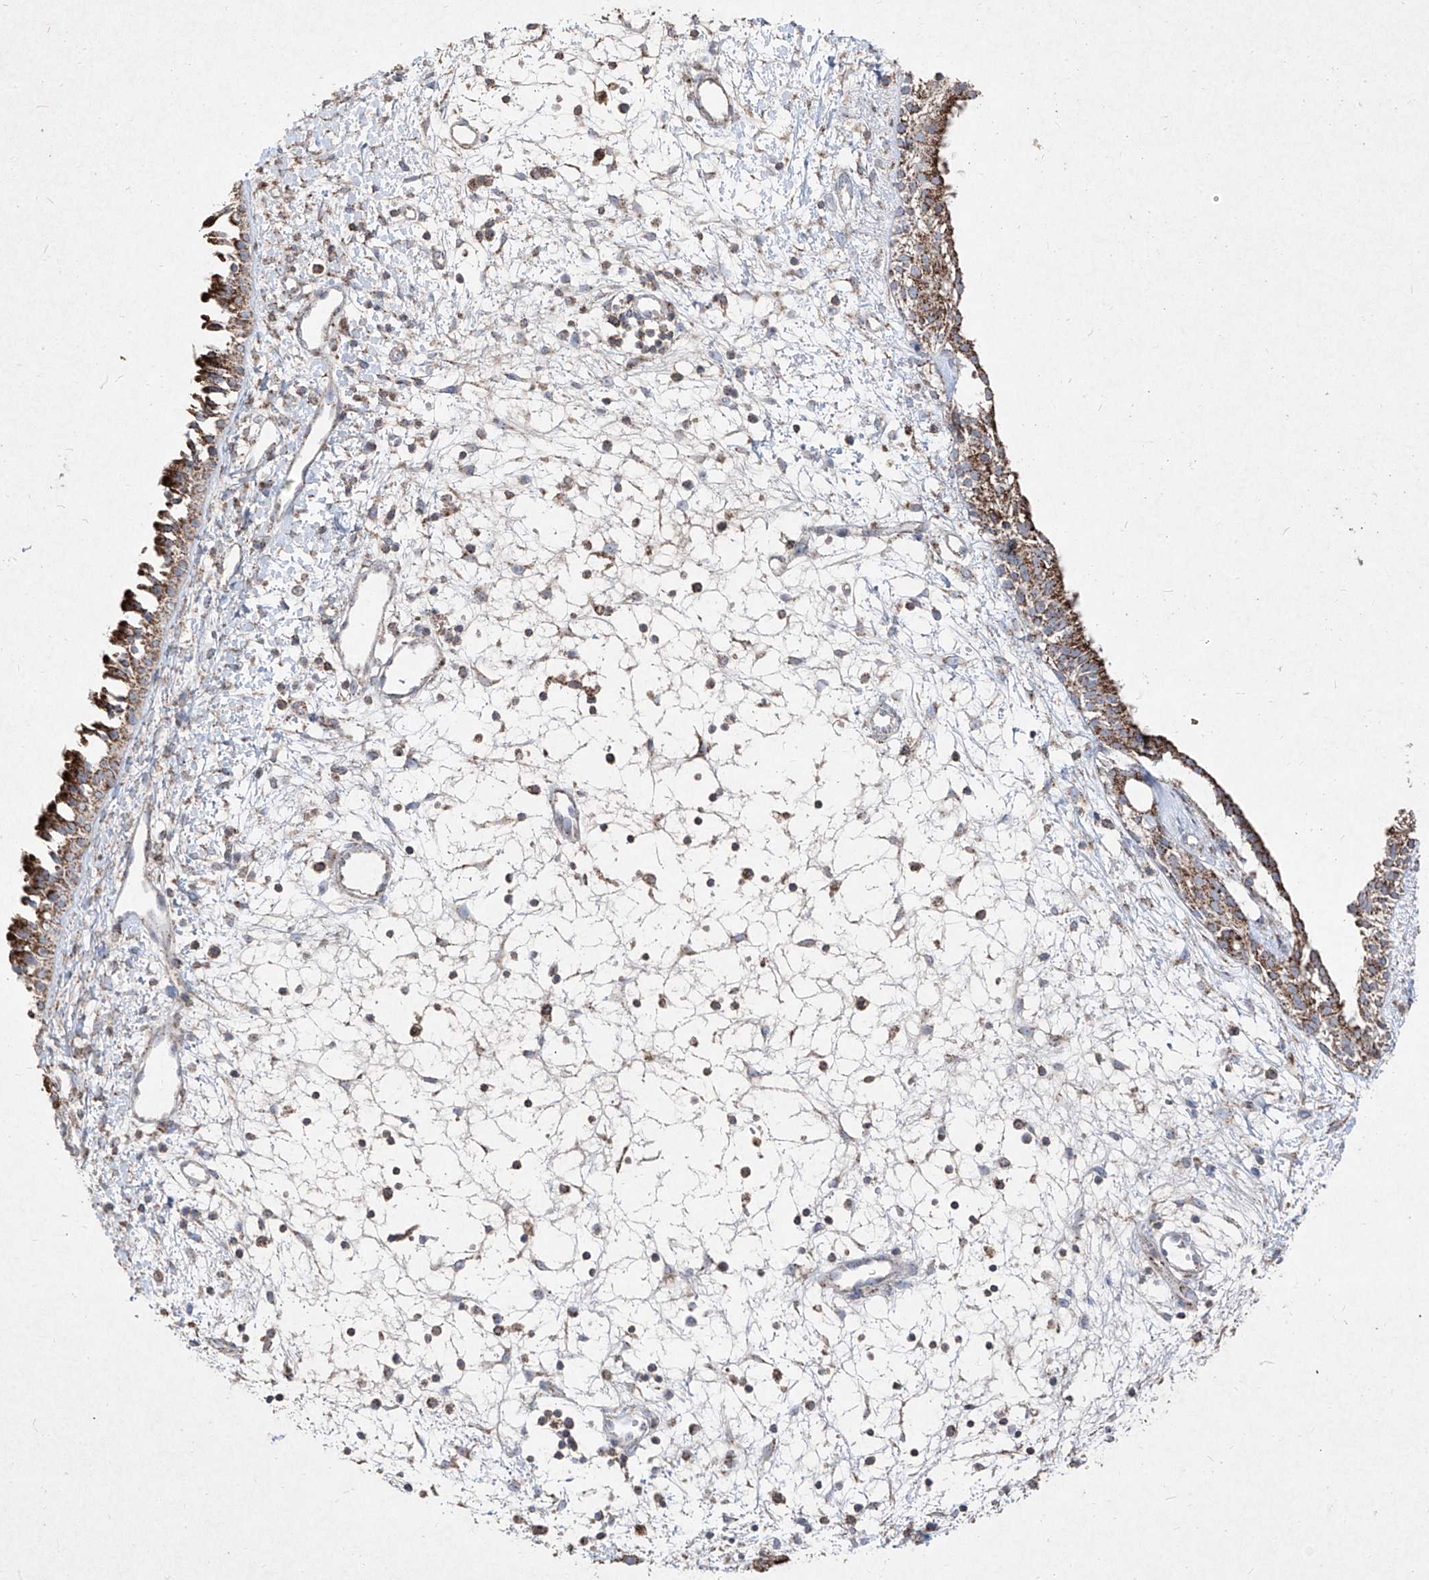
{"staining": {"intensity": "strong", "quantity": ">75%", "location": "cytoplasmic/membranous"}, "tissue": "nasopharynx", "cell_type": "Respiratory epithelial cells", "image_type": "normal", "snomed": [{"axis": "morphology", "description": "Normal tissue, NOS"}, {"axis": "topography", "description": "Nasopharynx"}], "caption": "Immunohistochemistry of unremarkable human nasopharynx reveals high levels of strong cytoplasmic/membranous expression in approximately >75% of respiratory epithelial cells.", "gene": "ABCD3", "patient": {"sex": "male", "age": 22}}